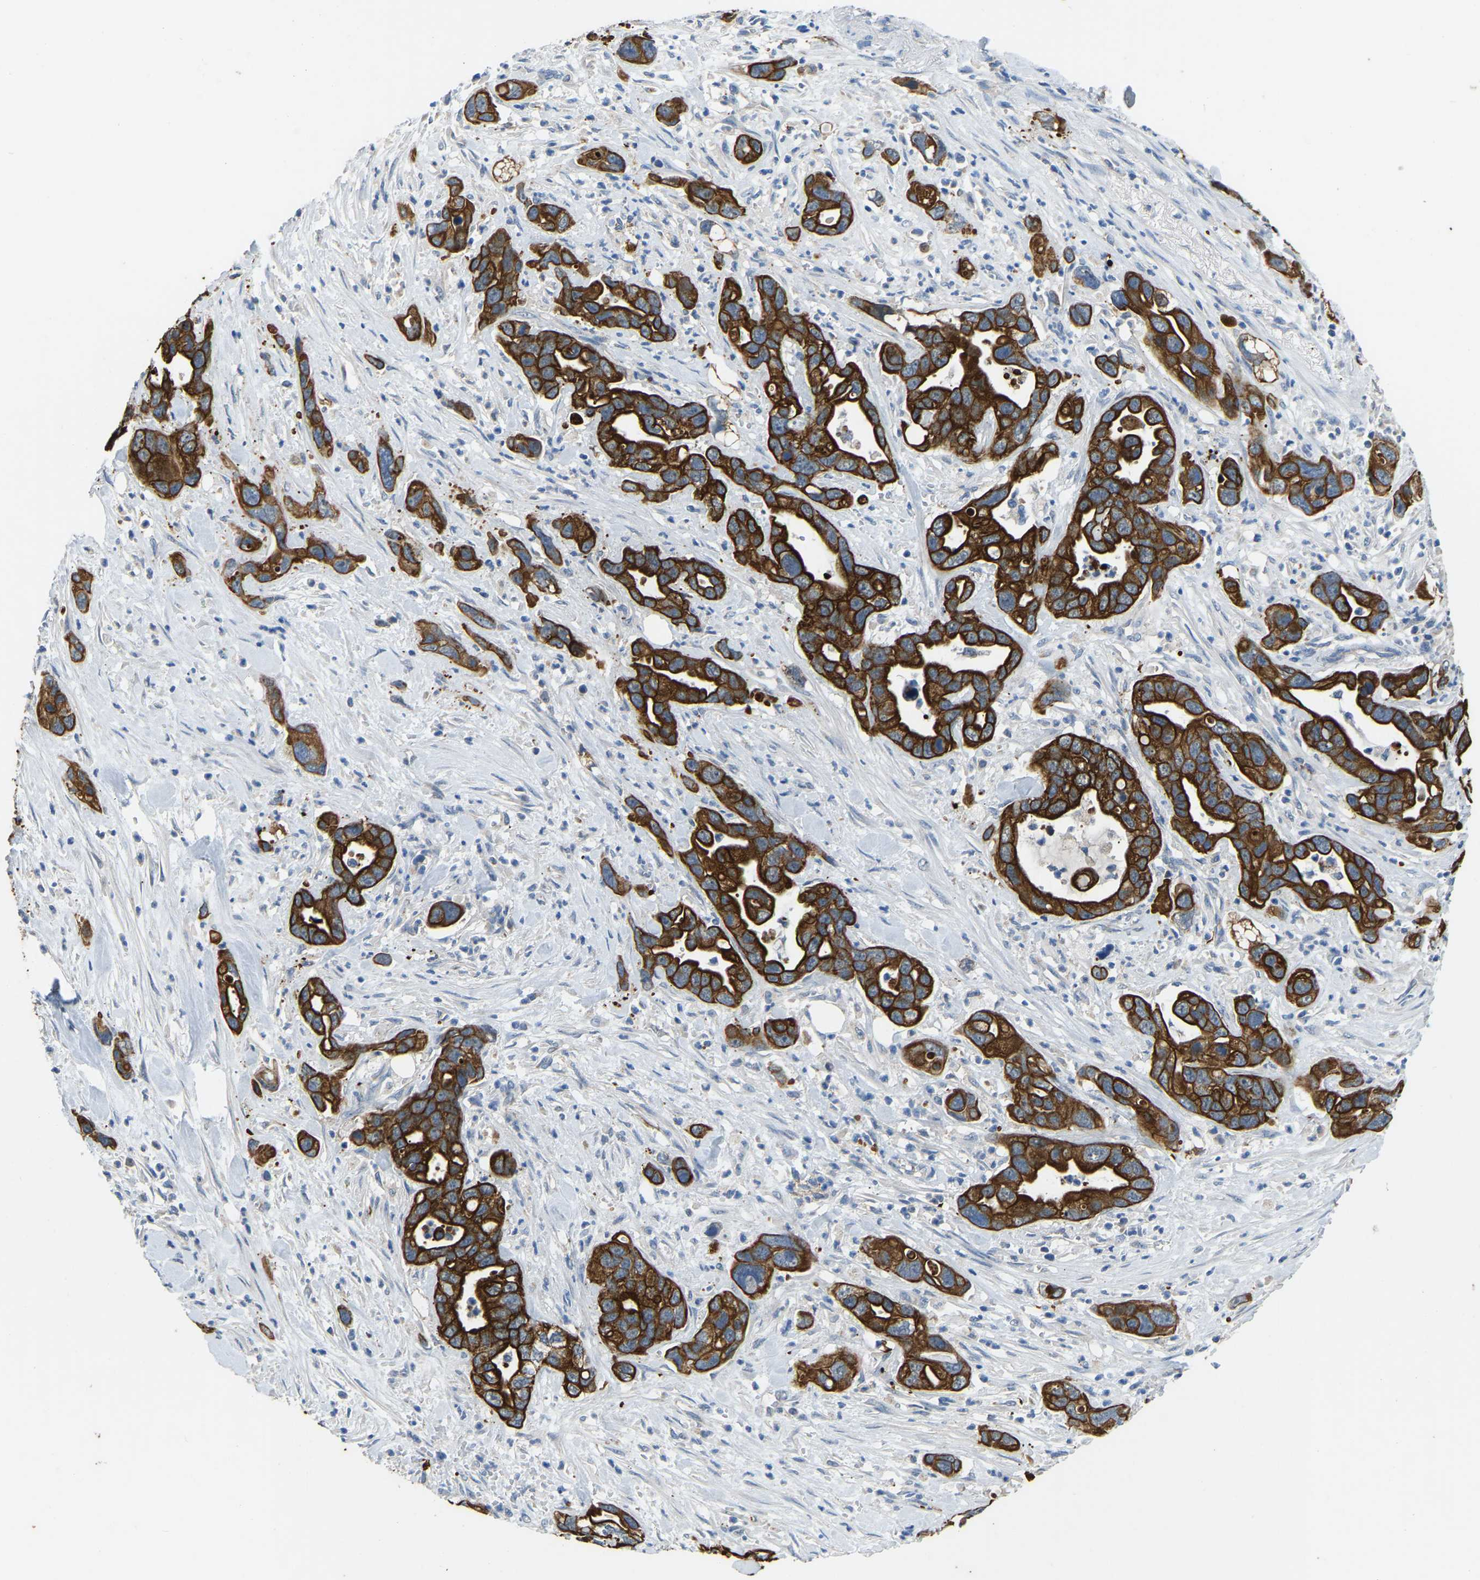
{"staining": {"intensity": "strong", "quantity": ">75%", "location": "cytoplasmic/membranous"}, "tissue": "pancreatic cancer", "cell_type": "Tumor cells", "image_type": "cancer", "snomed": [{"axis": "morphology", "description": "Adenocarcinoma, NOS"}, {"axis": "topography", "description": "Pancreas"}], "caption": "Immunohistochemistry (IHC) (DAB) staining of human adenocarcinoma (pancreatic) displays strong cytoplasmic/membranous protein positivity in about >75% of tumor cells.", "gene": "ZNF200", "patient": {"sex": "female", "age": 70}}